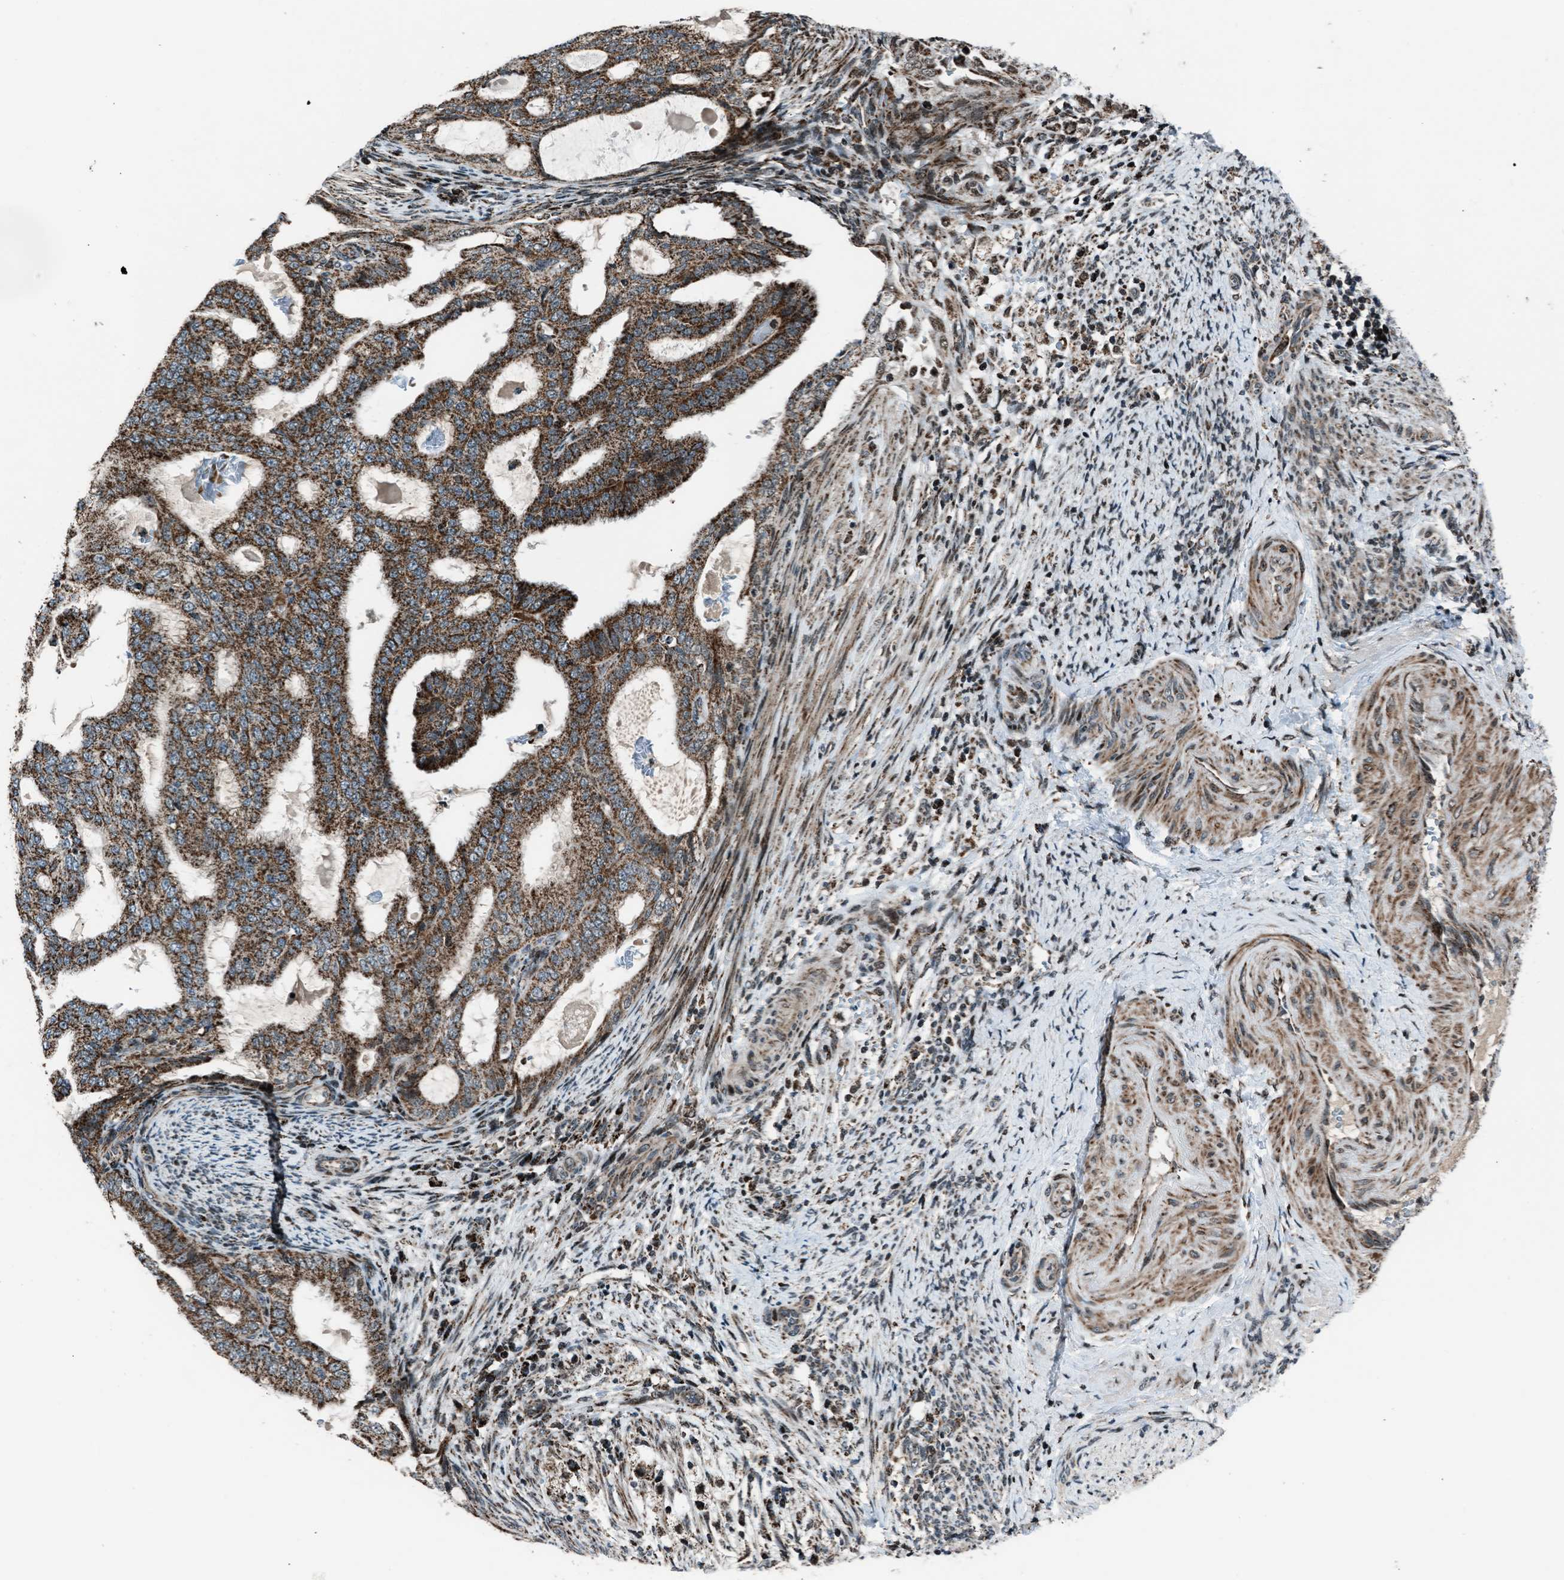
{"staining": {"intensity": "moderate", "quantity": ">75%", "location": "cytoplasmic/membranous"}, "tissue": "endometrial cancer", "cell_type": "Tumor cells", "image_type": "cancer", "snomed": [{"axis": "morphology", "description": "Adenocarcinoma, NOS"}, {"axis": "topography", "description": "Endometrium"}], "caption": "This is an image of immunohistochemistry staining of adenocarcinoma (endometrial), which shows moderate positivity in the cytoplasmic/membranous of tumor cells.", "gene": "MORC3", "patient": {"sex": "female", "age": 58}}